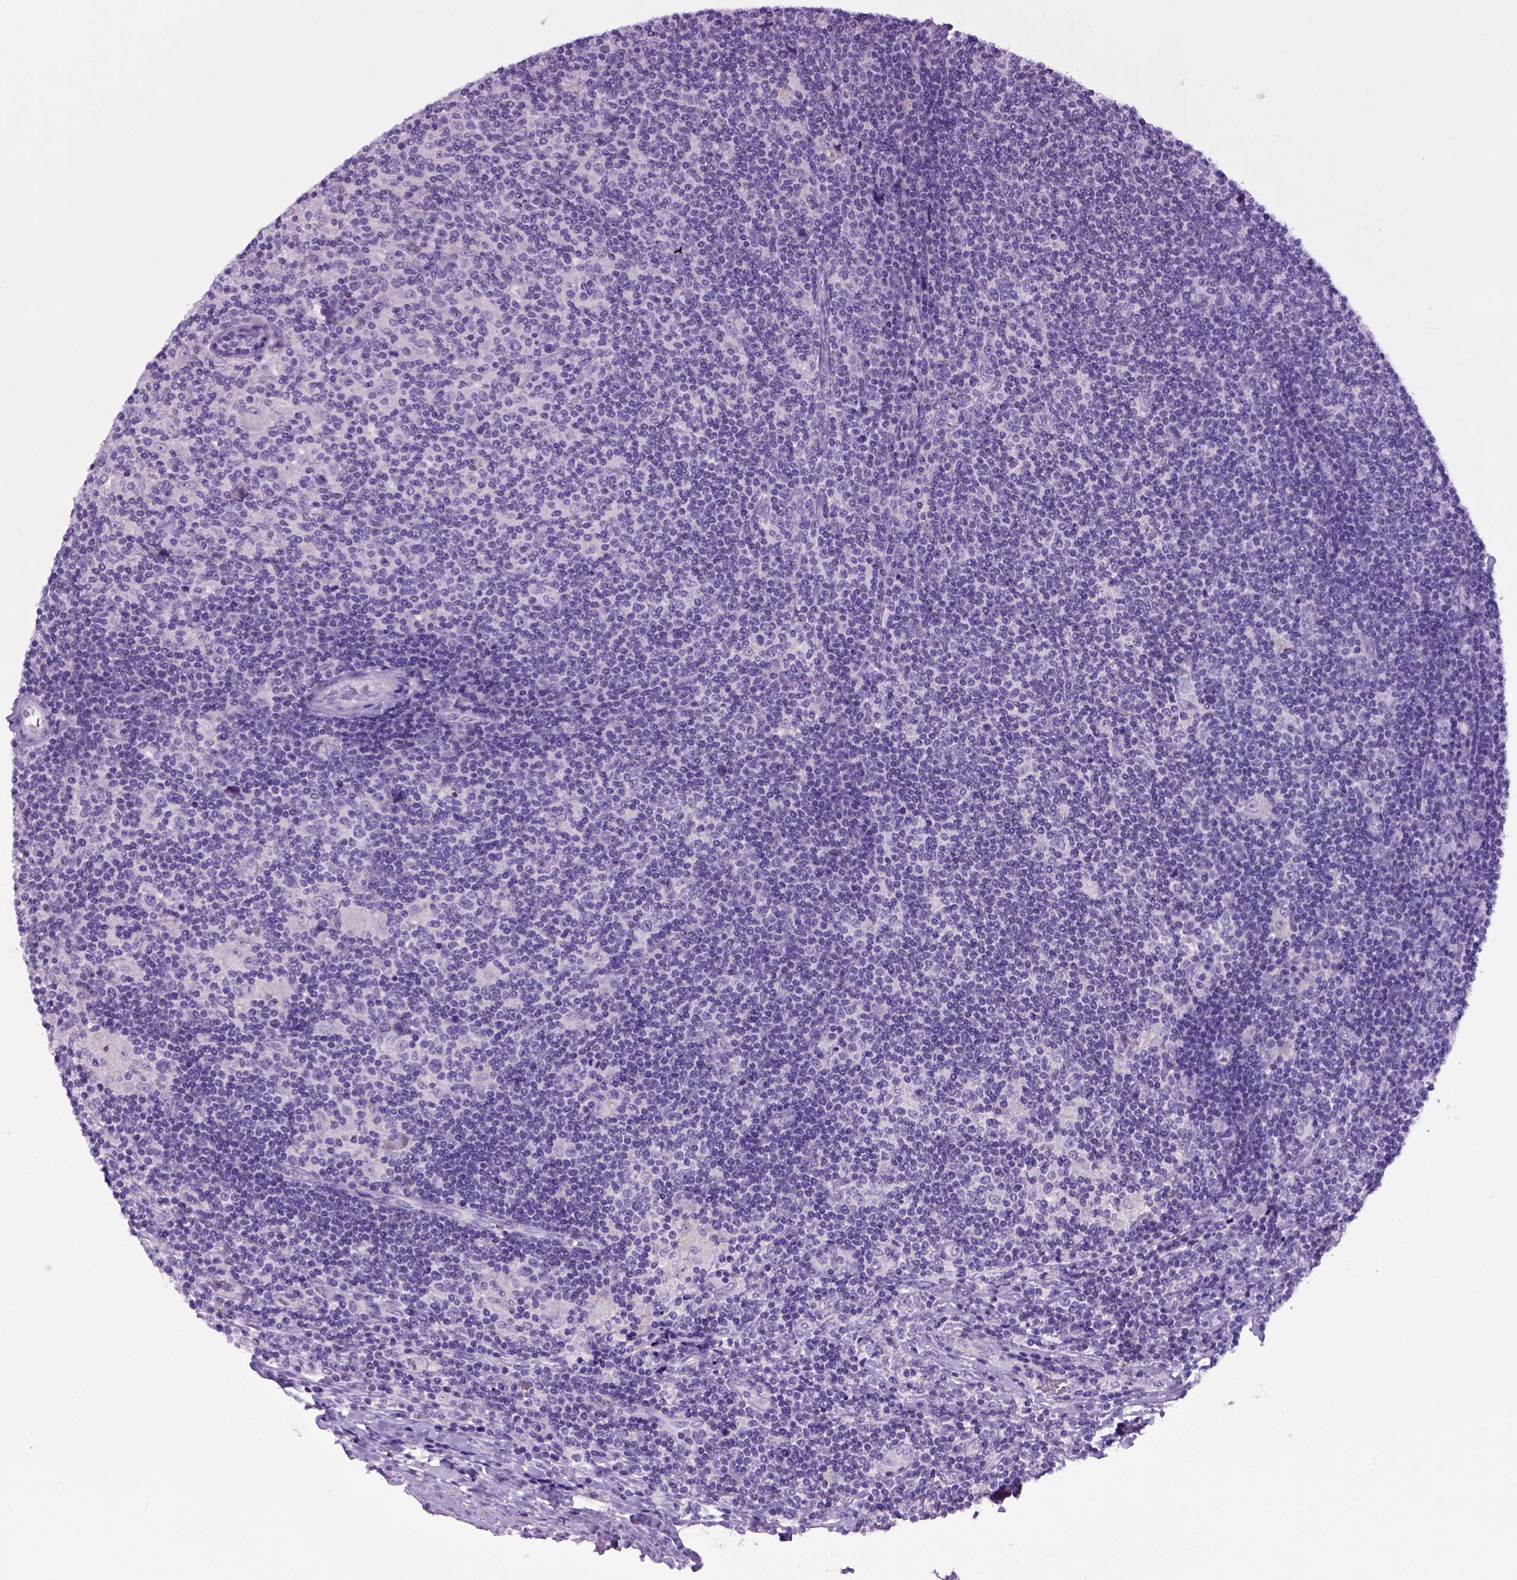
{"staining": {"intensity": "negative", "quantity": "none", "location": "none"}, "tissue": "lymphoma", "cell_type": "Tumor cells", "image_type": "cancer", "snomed": [{"axis": "morphology", "description": "Hodgkin's disease, NOS"}, {"axis": "topography", "description": "Lymph node"}], "caption": "The micrograph shows no significant expression in tumor cells of lymphoma.", "gene": "CDH1", "patient": {"sex": "male", "age": 40}}